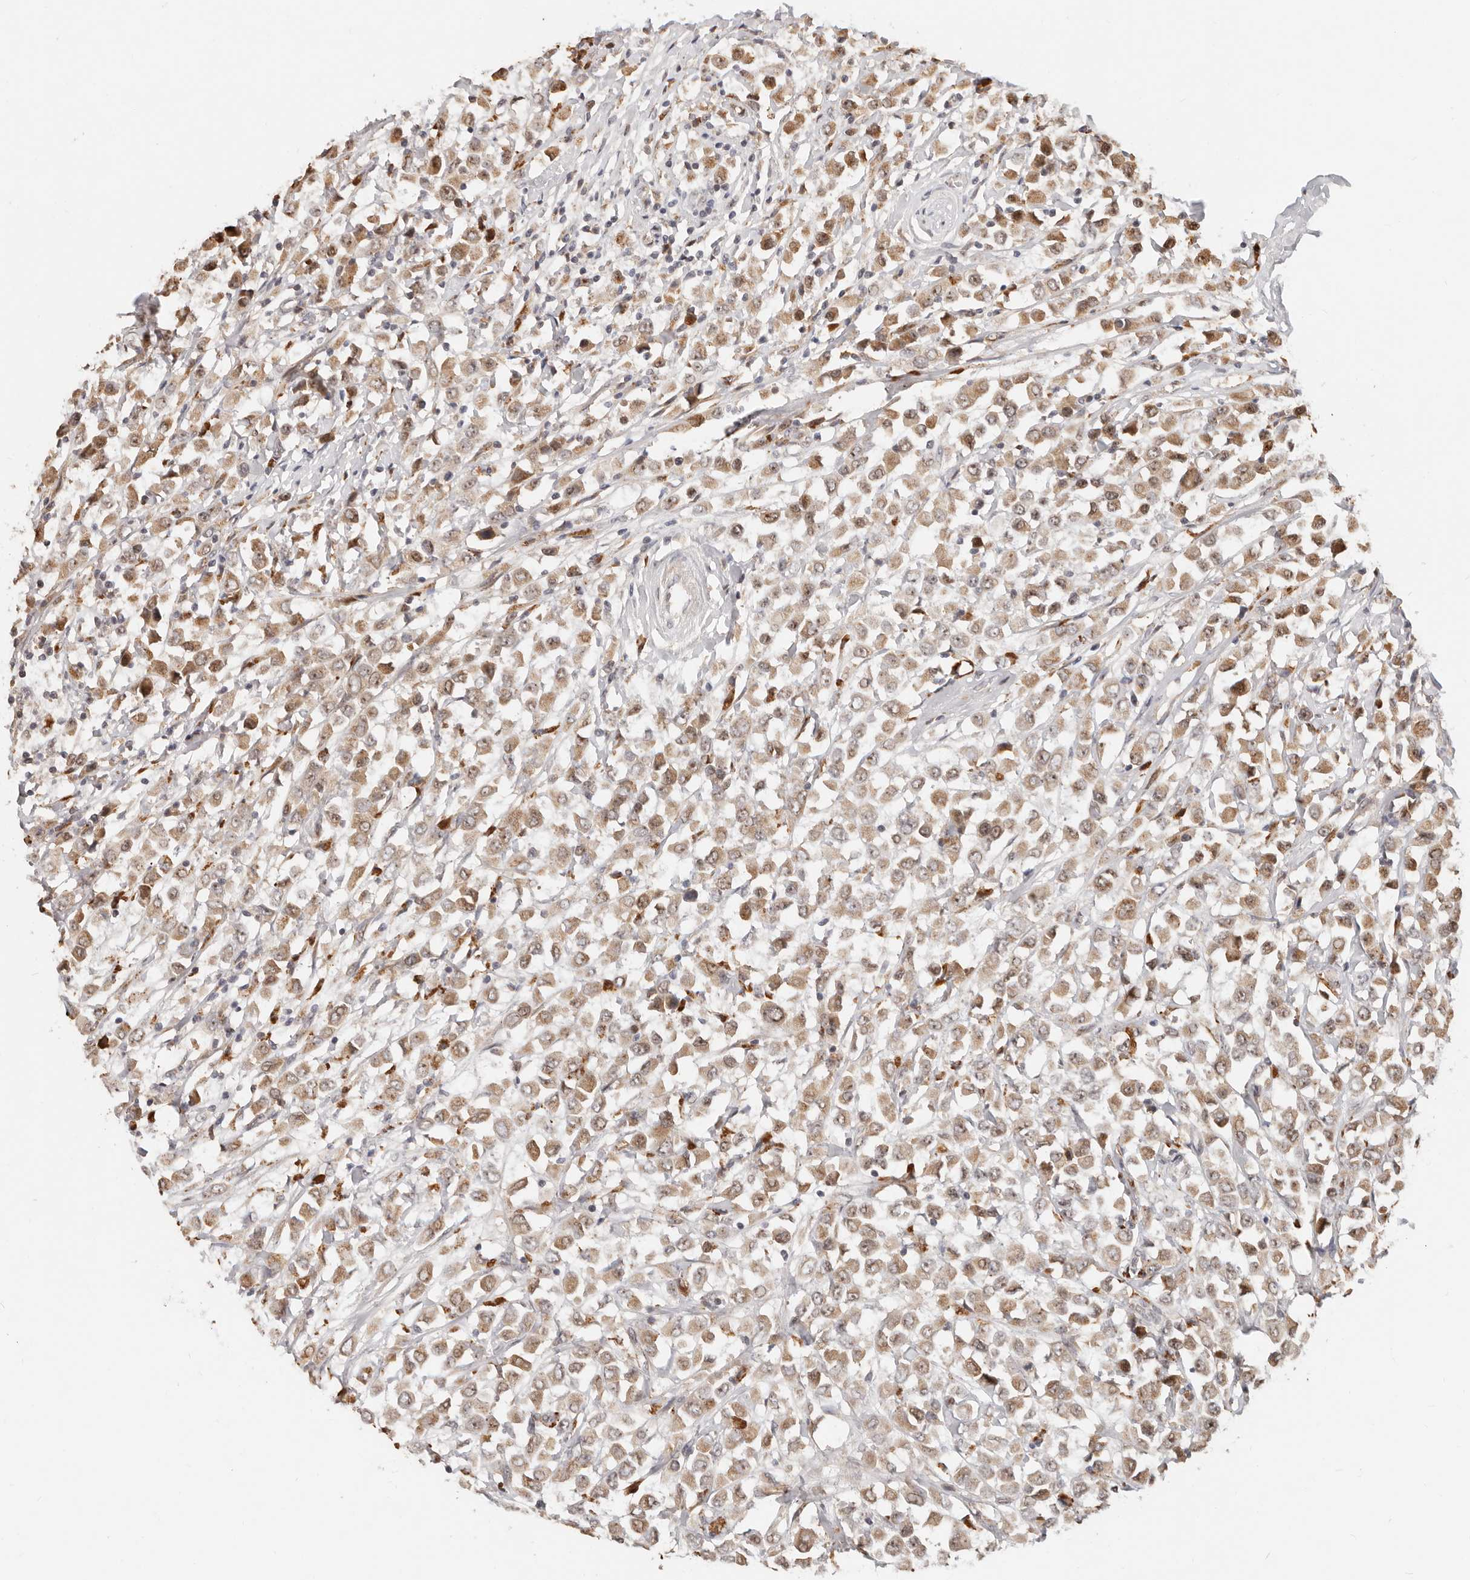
{"staining": {"intensity": "moderate", "quantity": ">75%", "location": "cytoplasmic/membranous,nuclear"}, "tissue": "breast cancer", "cell_type": "Tumor cells", "image_type": "cancer", "snomed": [{"axis": "morphology", "description": "Duct carcinoma"}, {"axis": "topography", "description": "Breast"}], "caption": "Immunohistochemistry (IHC) photomicrograph of neoplastic tissue: breast cancer (invasive ductal carcinoma) stained using immunohistochemistry (IHC) demonstrates medium levels of moderate protein expression localized specifically in the cytoplasmic/membranous and nuclear of tumor cells, appearing as a cytoplasmic/membranous and nuclear brown color.", "gene": "ZRANB1", "patient": {"sex": "female", "age": 61}}